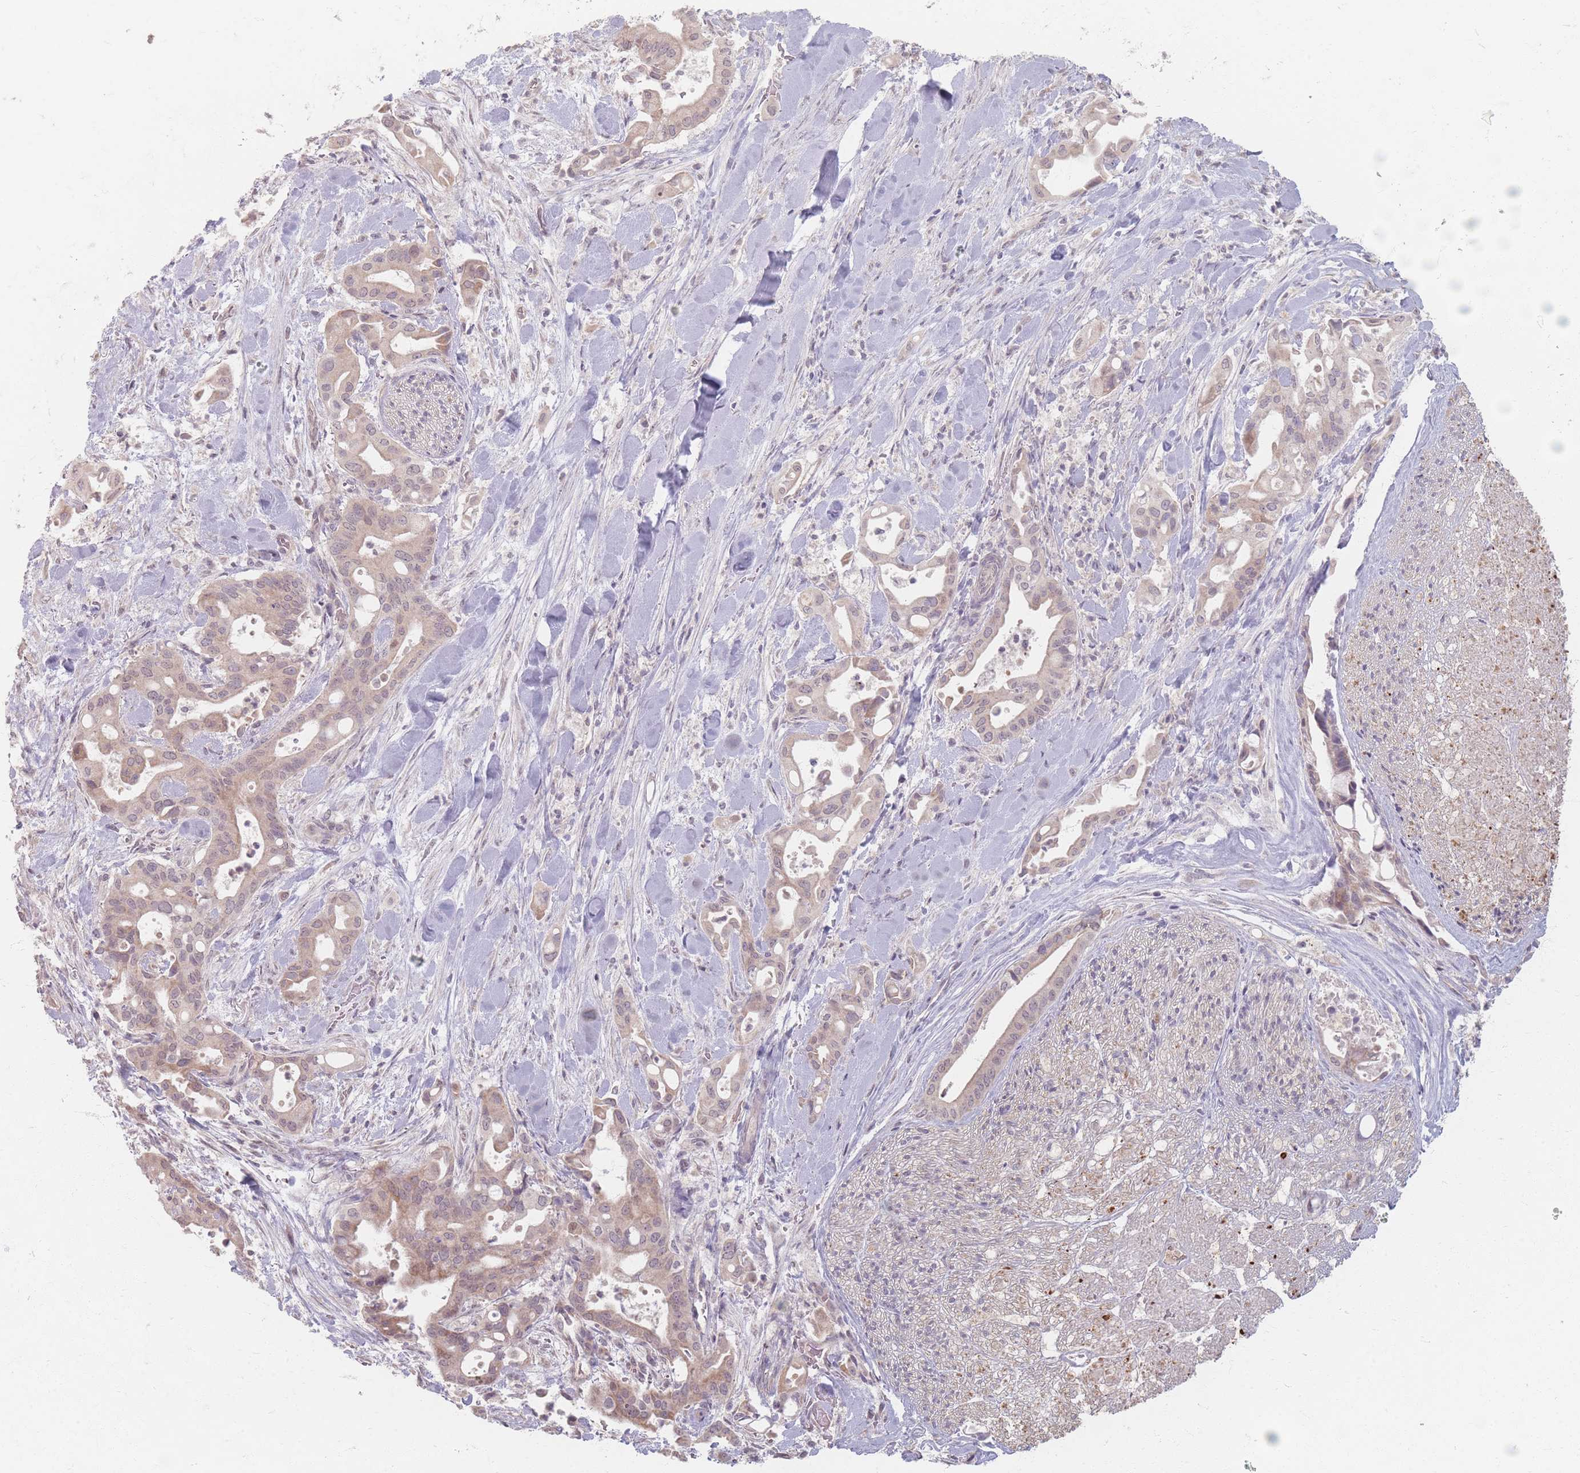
{"staining": {"intensity": "weak", "quantity": "25%-75%", "location": "cytoplasmic/membranous,nuclear"}, "tissue": "liver cancer", "cell_type": "Tumor cells", "image_type": "cancer", "snomed": [{"axis": "morphology", "description": "Cholangiocarcinoma"}, {"axis": "topography", "description": "Liver"}], "caption": "IHC micrograph of neoplastic tissue: human liver cancer (cholangiocarcinoma) stained using IHC shows low levels of weak protein expression localized specifically in the cytoplasmic/membranous and nuclear of tumor cells, appearing as a cytoplasmic/membranous and nuclear brown color.", "gene": "GABRA6", "patient": {"sex": "female", "age": 68}}